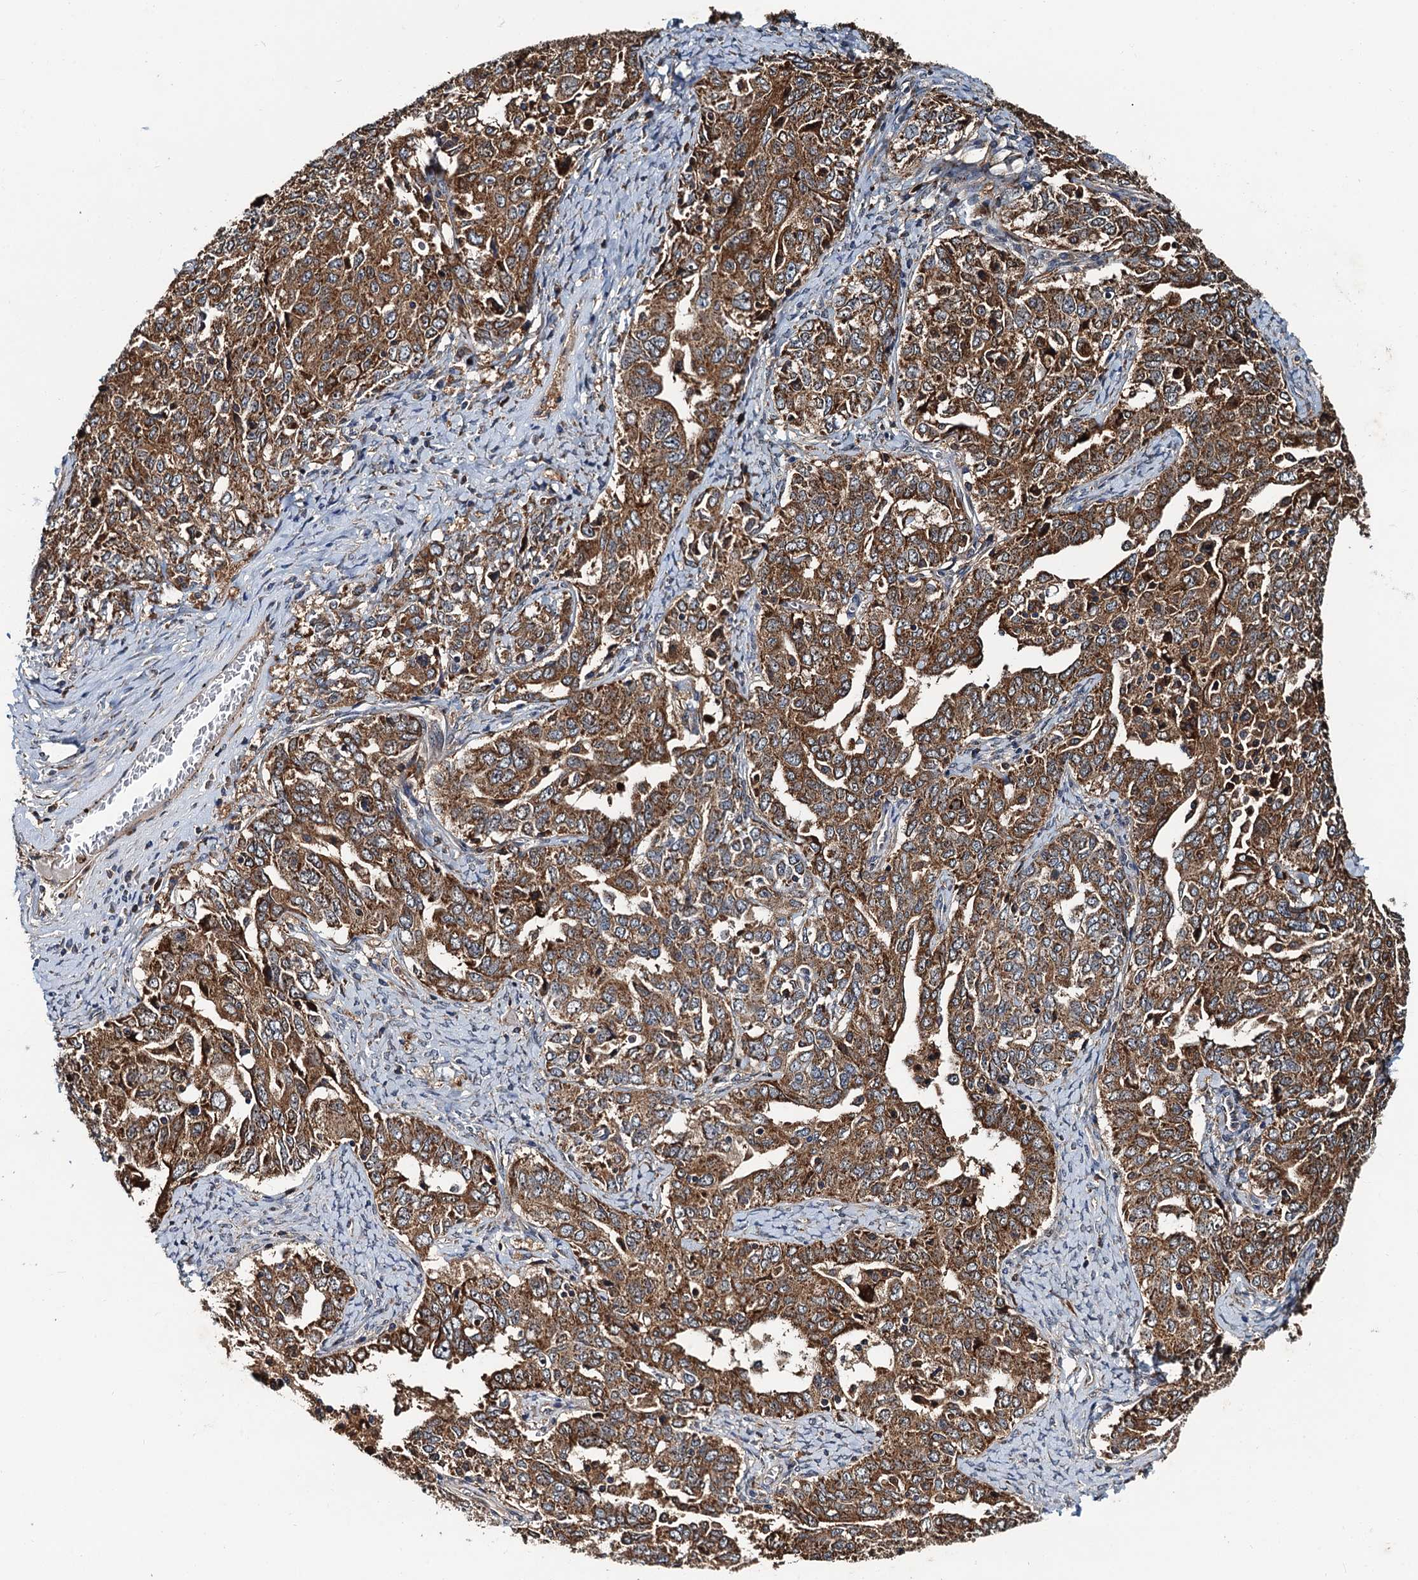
{"staining": {"intensity": "moderate", "quantity": ">75%", "location": "cytoplasmic/membranous"}, "tissue": "ovarian cancer", "cell_type": "Tumor cells", "image_type": "cancer", "snomed": [{"axis": "morphology", "description": "Carcinoma, endometroid"}, {"axis": "topography", "description": "Ovary"}], "caption": "The micrograph demonstrates immunohistochemical staining of ovarian cancer. There is moderate cytoplasmic/membranous expression is seen in approximately >75% of tumor cells. The staining was performed using DAB (3,3'-diaminobenzidine), with brown indicating positive protein expression. Nuclei are stained blue with hematoxylin.", "gene": "USP6NL", "patient": {"sex": "female", "age": 62}}